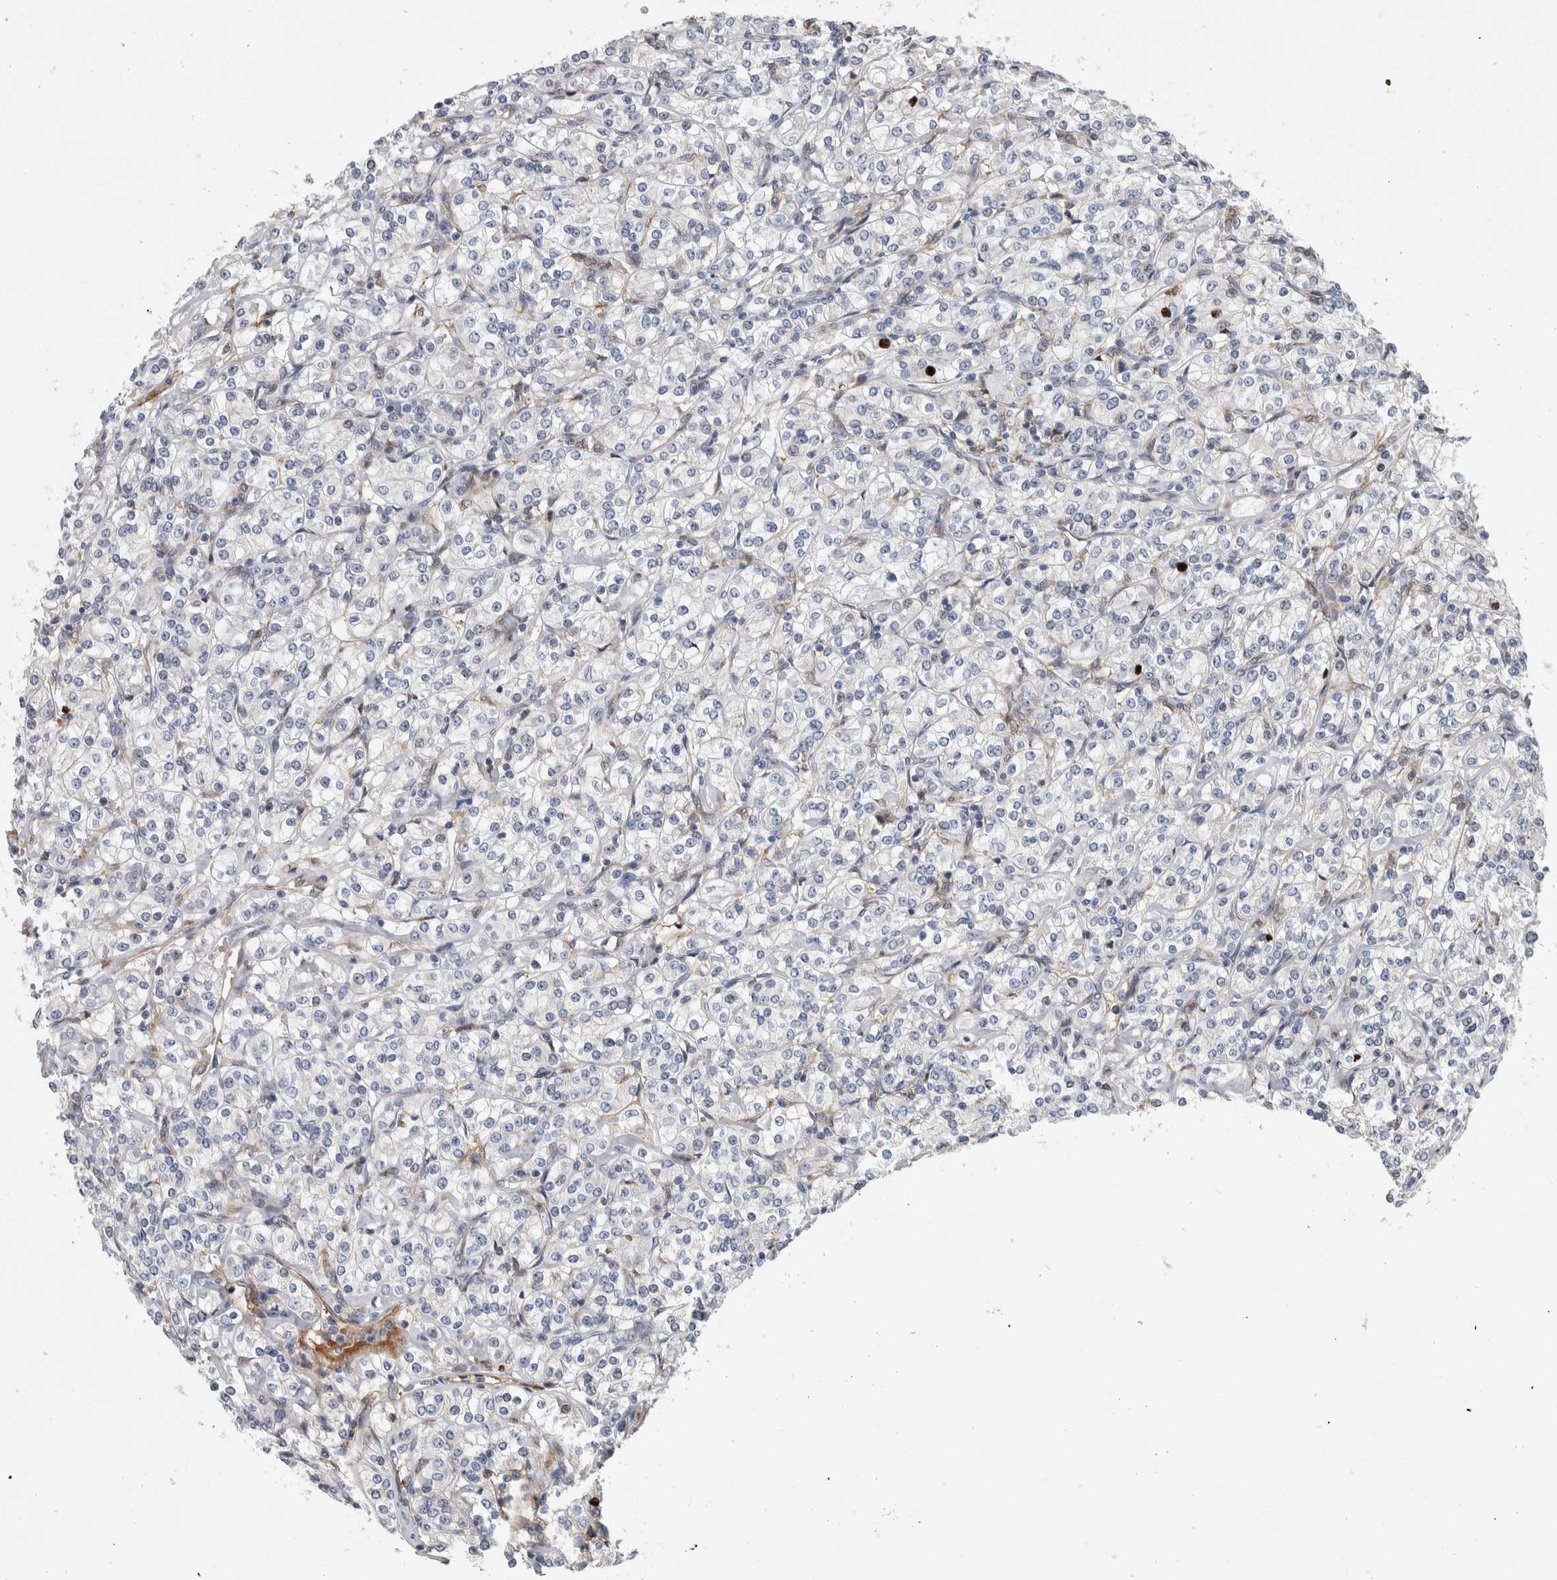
{"staining": {"intensity": "weak", "quantity": "<25%", "location": "nuclear"}, "tissue": "renal cancer", "cell_type": "Tumor cells", "image_type": "cancer", "snomed": [{"axis": "morphology", "description": "Adenocarcinoma, NOS"}, {"axis": "topography", "description": "Kidney"}], "caption": "Immunohistochemistry of human renal cancer reveals no expression in tumor cells.", "gene": "MSL1", "patient": {"sex": "male", "age": 77}}